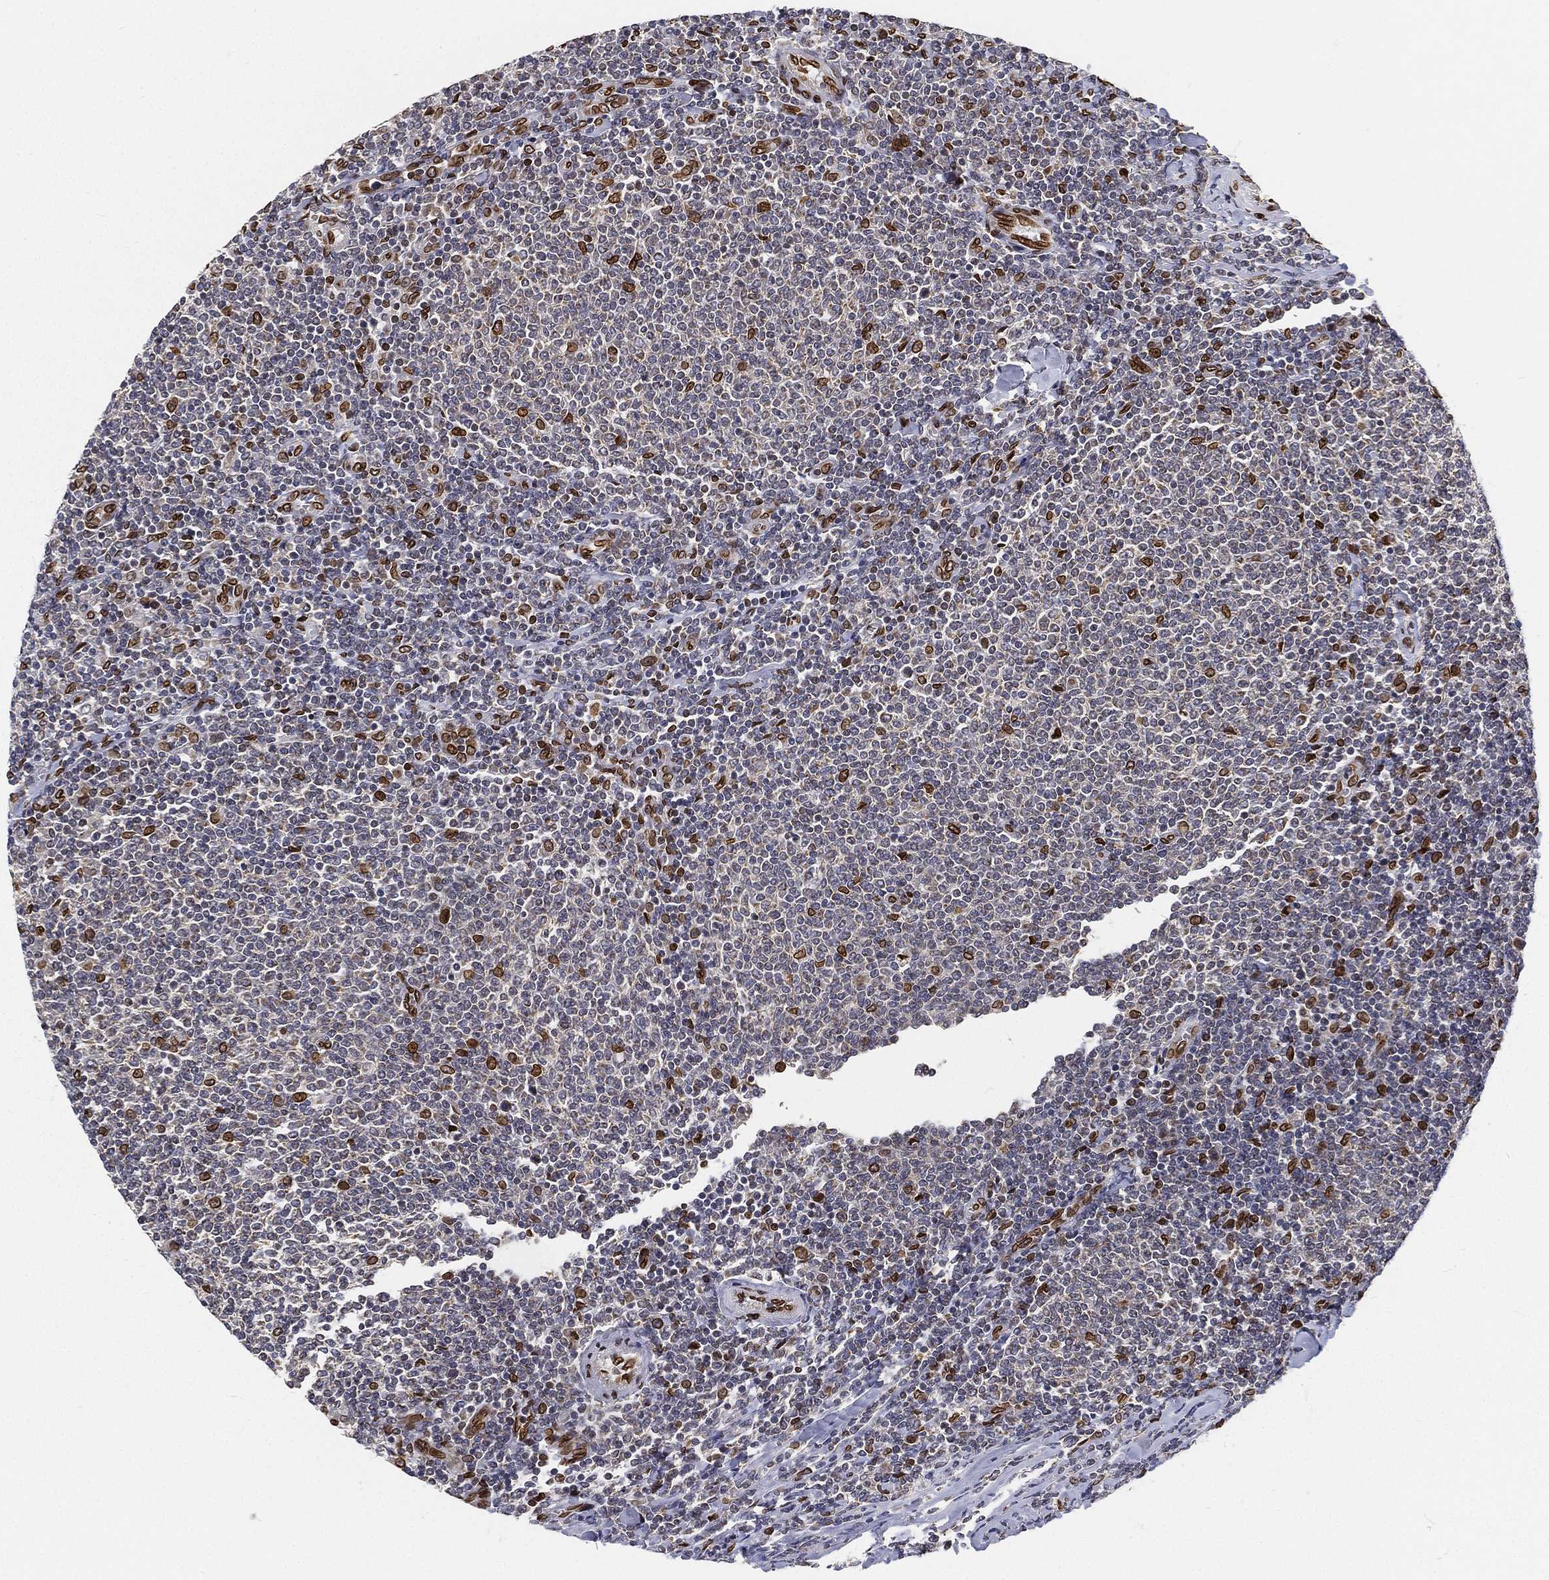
{"staining": {"intensity": "strong", "quantity": "<25%", "location": "cytoplasmic/membranous,nuclear"}, "tissue": "lymphoma", "cell_type": "Tumor cells", "image_type": "cancer", "snomed": [{"axis": "morphology", "description": "Malignant lymphoma, non-Hodgkin's type, Low grade"}, {"axis": "topography", "description": "Lymph node"}], "caption": "DAB (3,3'-diaminobenzidine) immunohistochemical staining of lymphoma shows strong cytoplasmic/membranous and nuclear protein staining in approximately <25% of tumor cells.", "gene": "PALB2", "patient": {"sex": "male", "age": 52}}